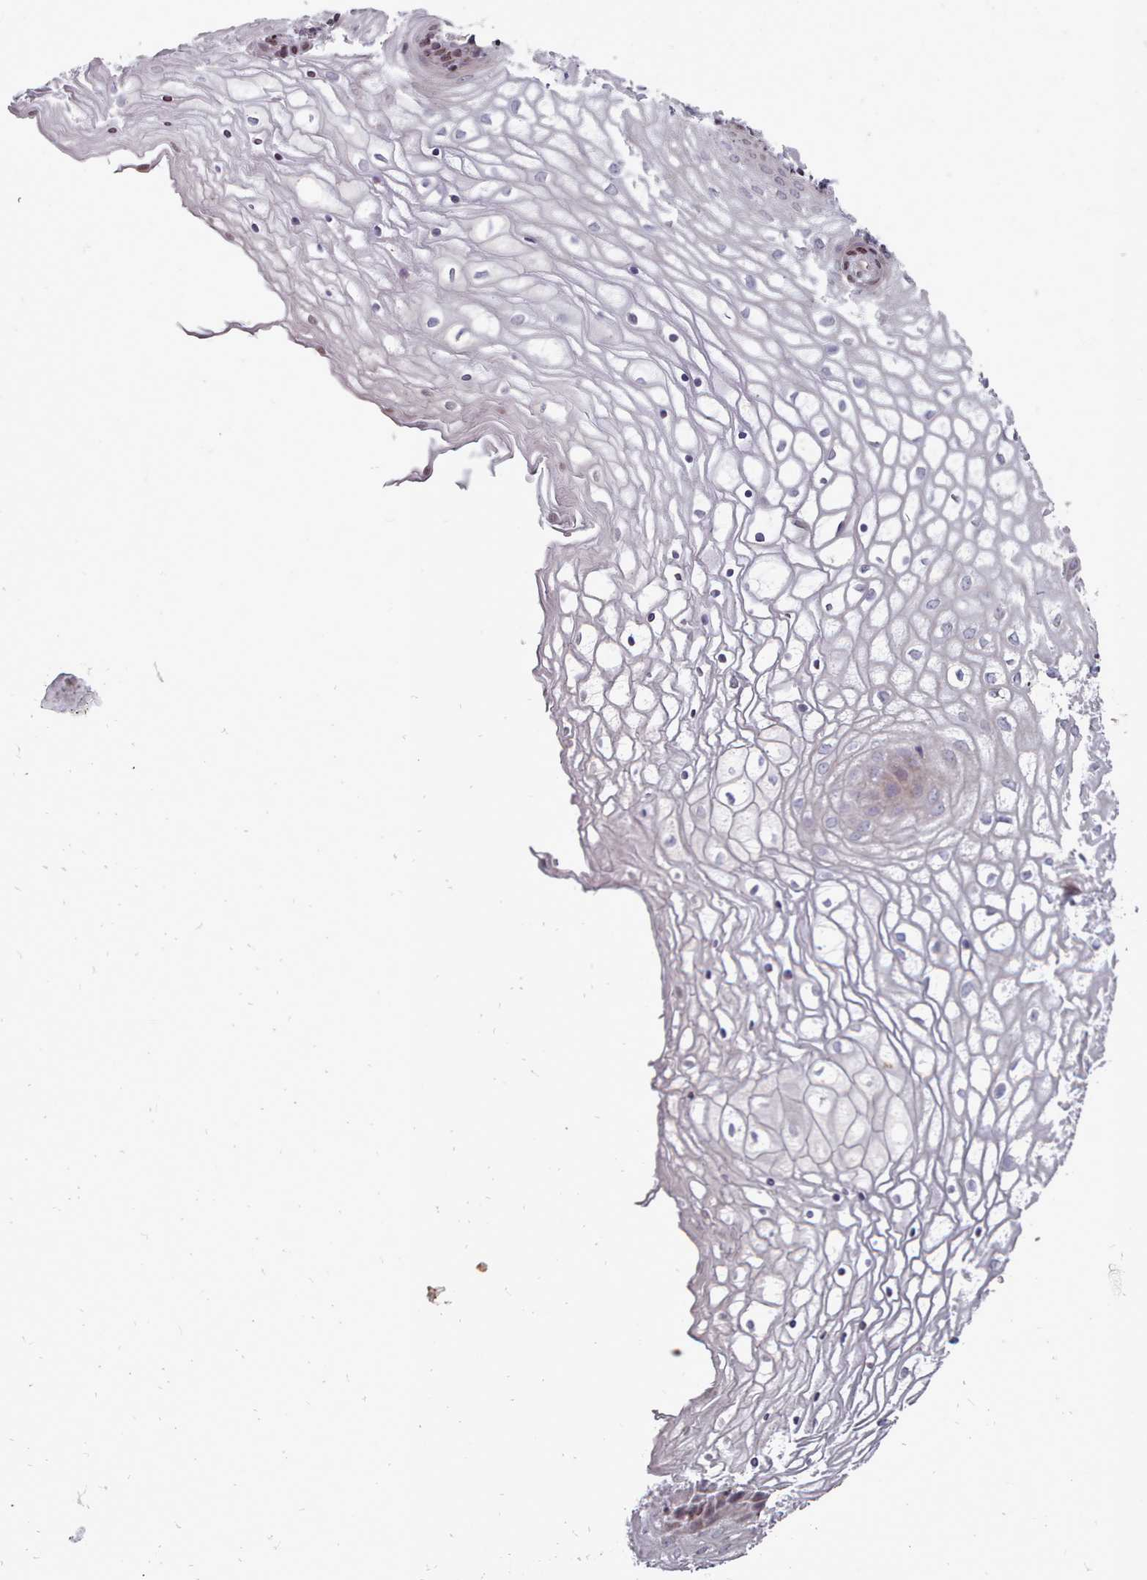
{"staining": {"intensity": "negative", "quantity": "none", "location": "none"}, "tissue": "vagina", "cell_type": "Squamous epithelial cells", "image_type": "normal", "snomed": [{"axis": "morphology", "description": "Normal tissue, NOS"}, {"axis": "topography", "description": "Vagina"}], "caption": "A micrograph of vagina stained for a protein demonstrates no brown staining in squamous epithelial cells.", "gene": "ACKR3", "patient": {"sex": "female", "age": 34}}